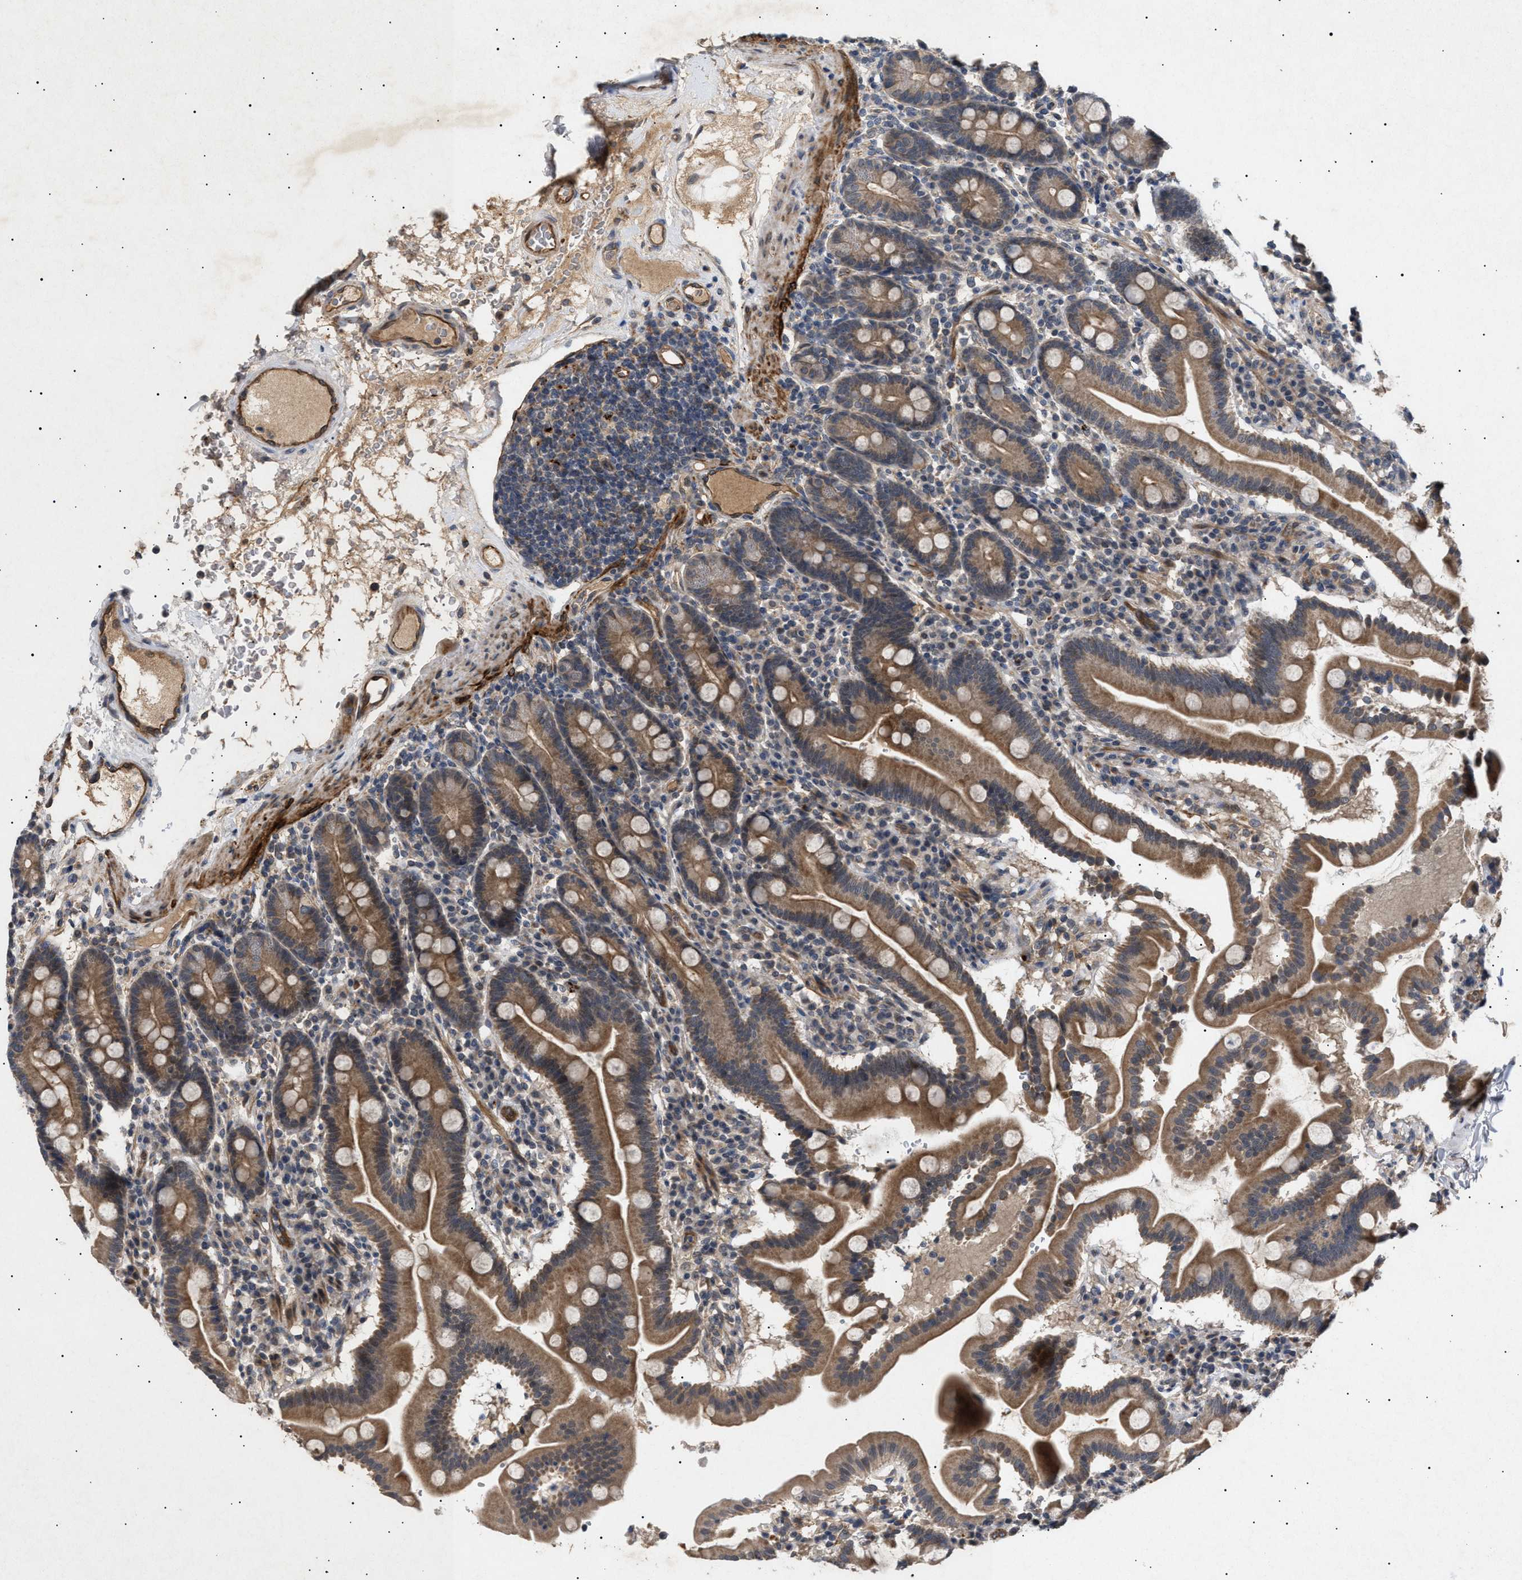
{"staining": {"intensity": "moderate", "quantity": ">75%", "location": "cytoplasmic/membranous"}, "tissue": "duodenum", "cell_type": "Glandular cells", "image_type": "normal", "snomed": [{"axis": "morphology", "description": "Normal tissue, NOS"}, {"axis": "topography", "description": "Duodenum"}], "caption": "Glandular cells reveal medium levels of moderate cytoplasmic/membranous staining in about >75% of cells in normal human duodenum. The protein is shown in brown color, while the nuclei are stained blue.", "gene": "SIRT5", "patient": {"sex": "male", "age": 50}}